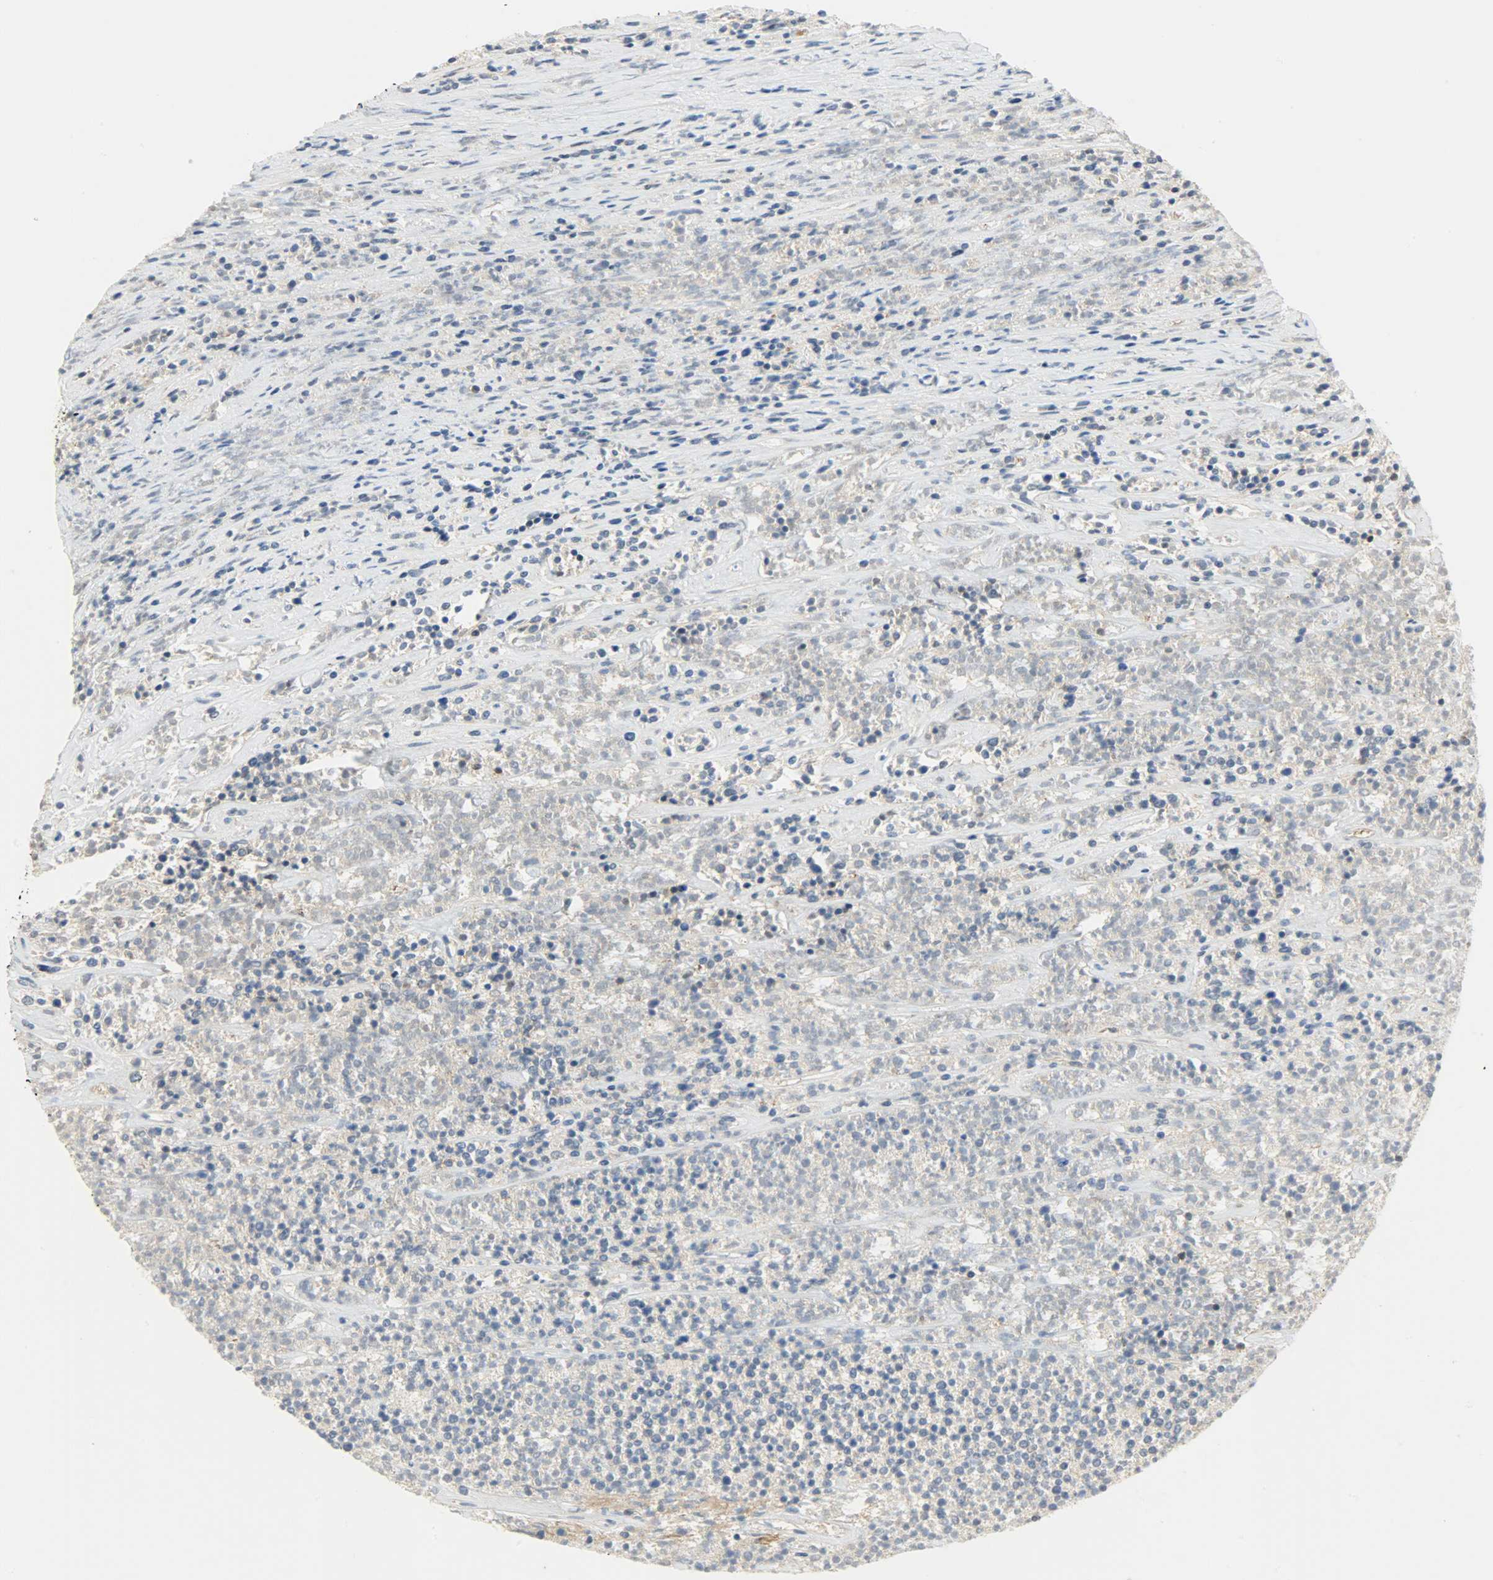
{"staining": {"intensity": "weak", "quantity": ">75%", "location": "cytoplasmic/membranous"}, "tissue": "lymphoma", "cell_type": "Tumor cells", "image_type": "cancer", "snomed": [{"axis": "morphology", "description": "Malignant lymphoma, non-Hodgkin's type, High grade"}, {"axis": "topography", "description": "Lymph node"}], "caption": "This image shows high-grade malignant lymphoma, non-Hodgkin's type stained with IHC to label a protein in brown. The cytoplasmic/membranous of tumor cells show weak positivity for the protein. Nuclei are counter-stained blue.", "gene": "TRIM21", "patient": {"sex": "female", "age": 73}}